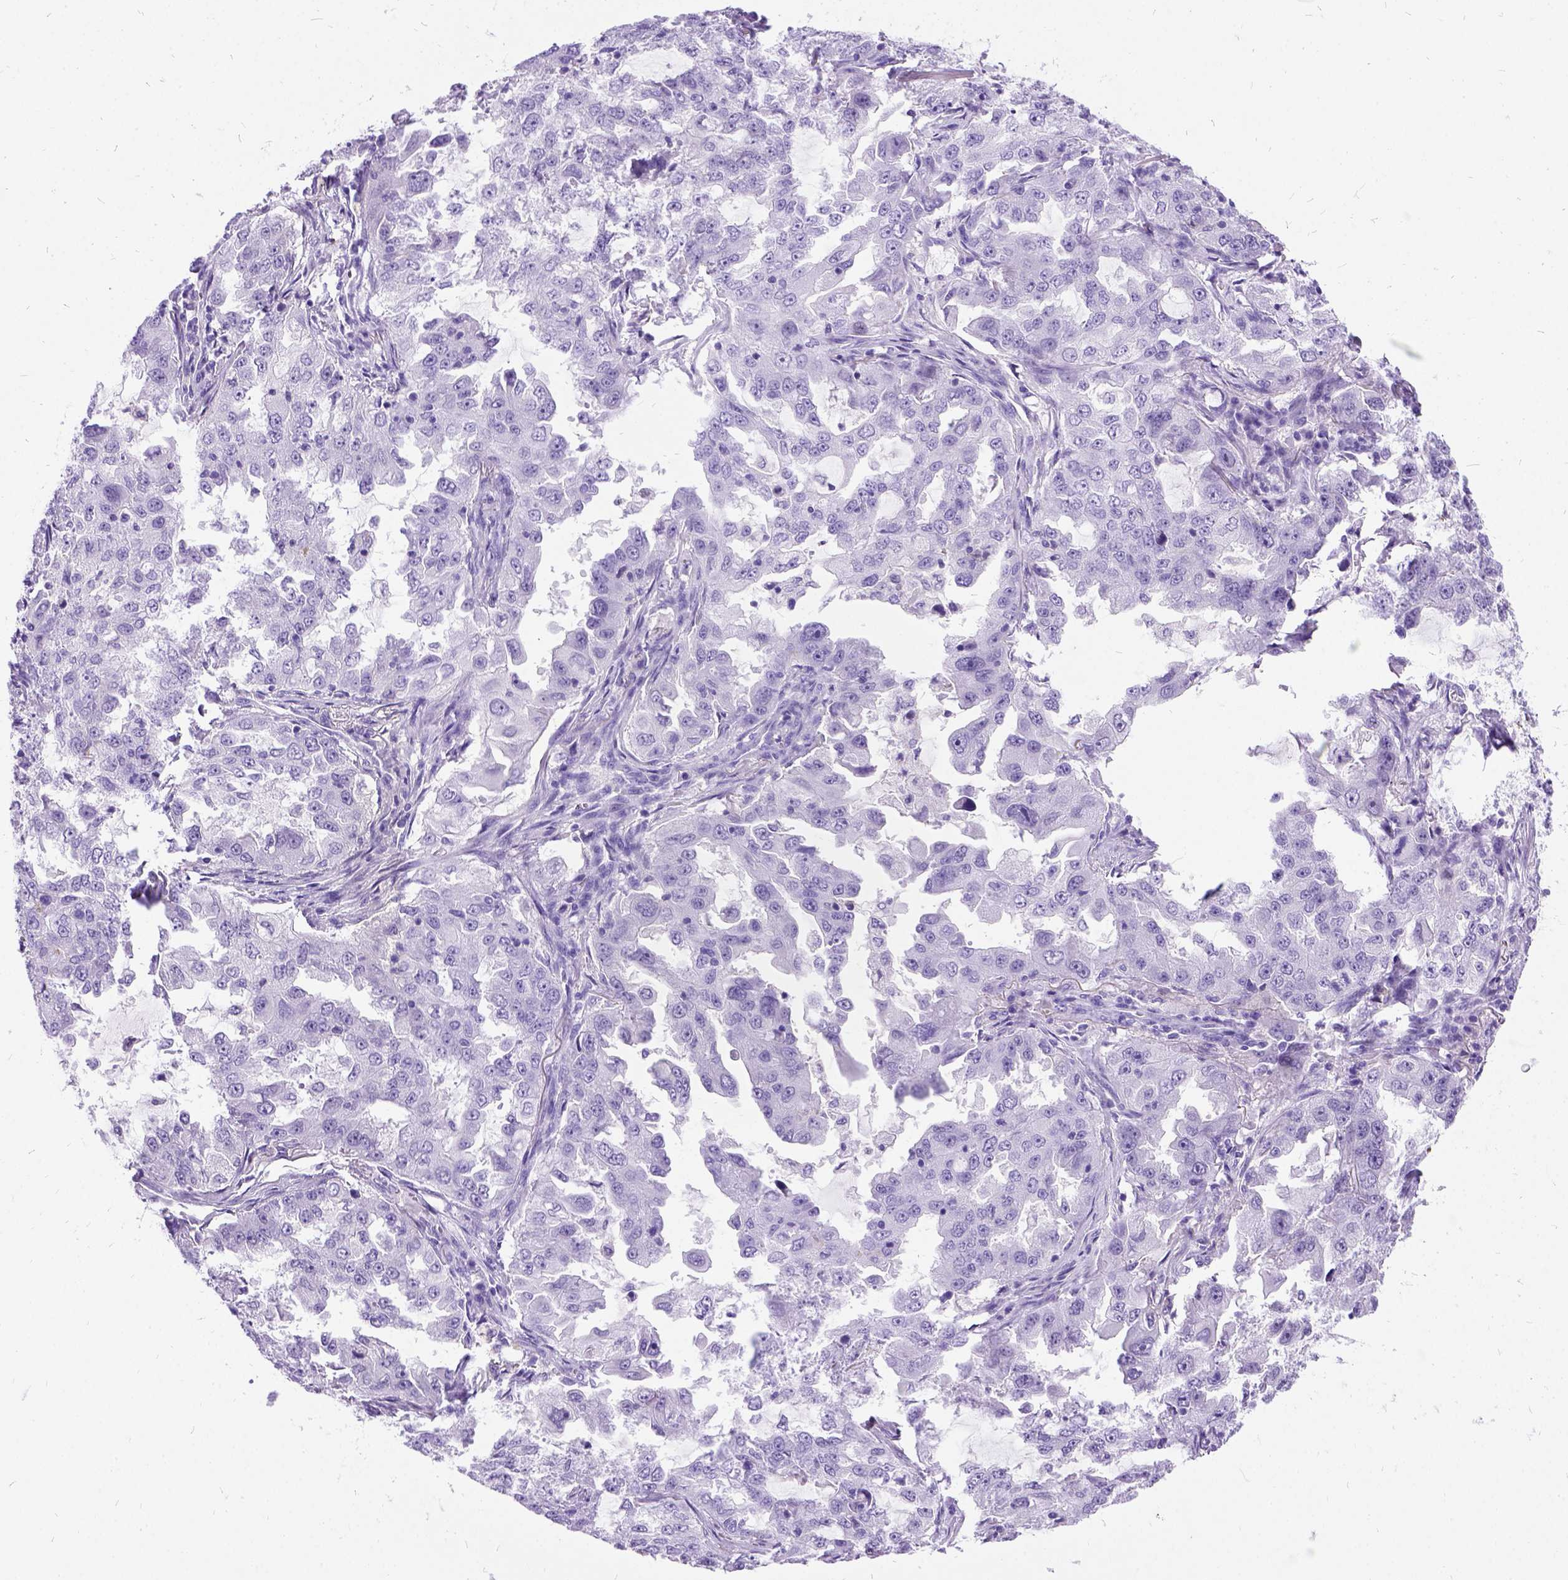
{"staining": {"intensity": "negative", "quantity": "none", "location": "none"}, "tissue": "lung cancer", "cell_type": "Tumor cells", "image_type": "cancer", "snomed": [{"axis": "morphology", "description": "Adenocarcinoma, NOS"}, {"axis": "topography", "description": "Lung"}], "caption": "There is no significant expression in tumor cells of lung adenocarcinoma.", "gene": "PRG2", "patient": {"sex": "female", "age": 61}}